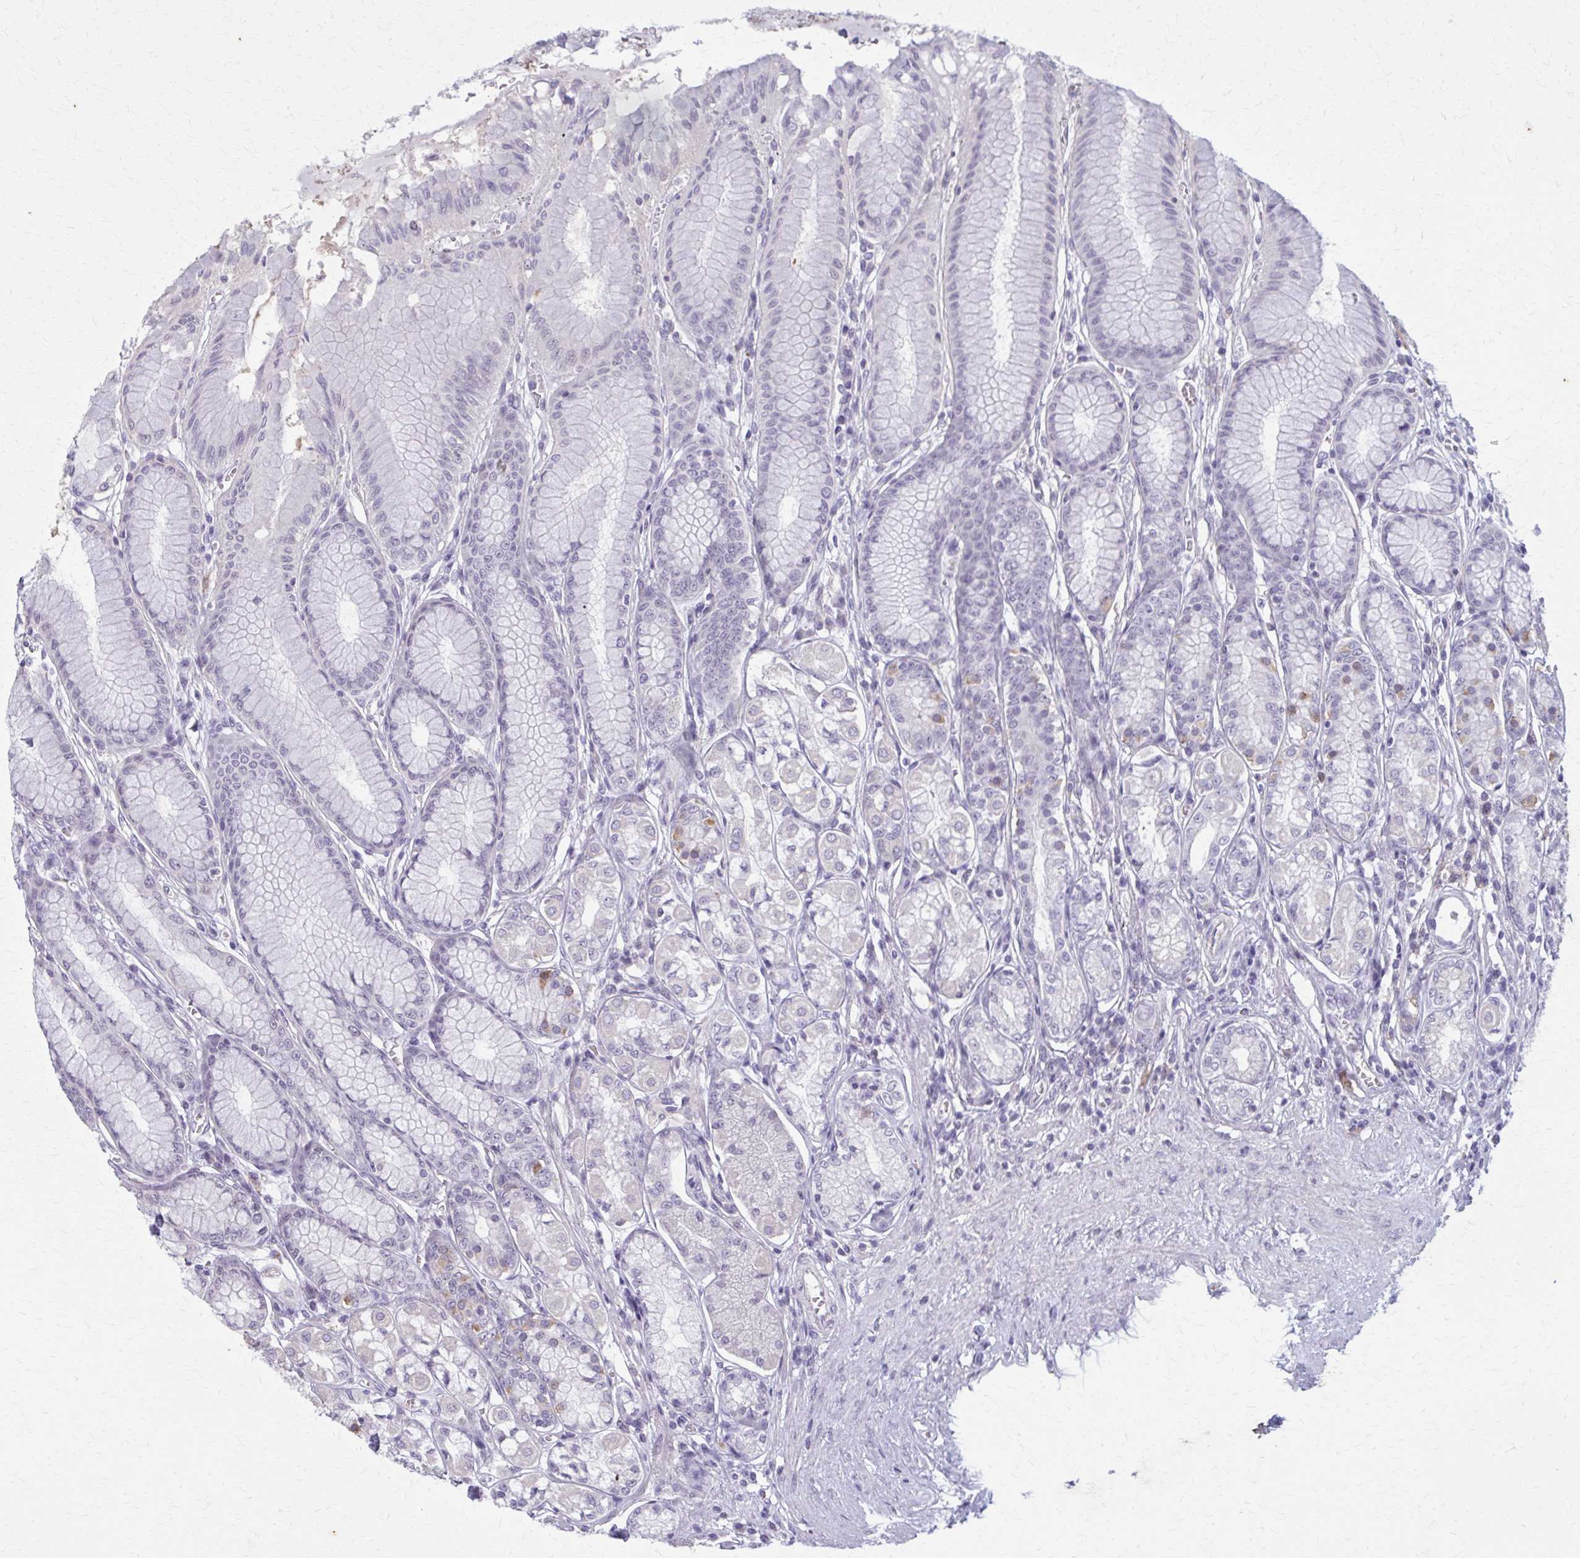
{"staining": {"intensity": "moderate", "quantity": "<25%", "location": "cytoplasmic/membranous"}, "tissue": "stomach", "cell_type": "Glandular cells", "image_type": "normal", "snomed": [{"axis": "morphology", "description": "Normal tissue, NOS"}, {"axis": "topography", "description": "Stomach"}, {"axis": "topography", "description": "Stomach, lower"}], "caption": "The photomicrograph displays immunohistochemical staining of benign stomach. There is moderate cytoplasmic/membranous staining is seen in approximately <25% of glandular cells. (Brightfield microscopy of DAB IHC at high magnification).", "gene": "CARD9", "patient": {"sex": "male", "age": 76}}